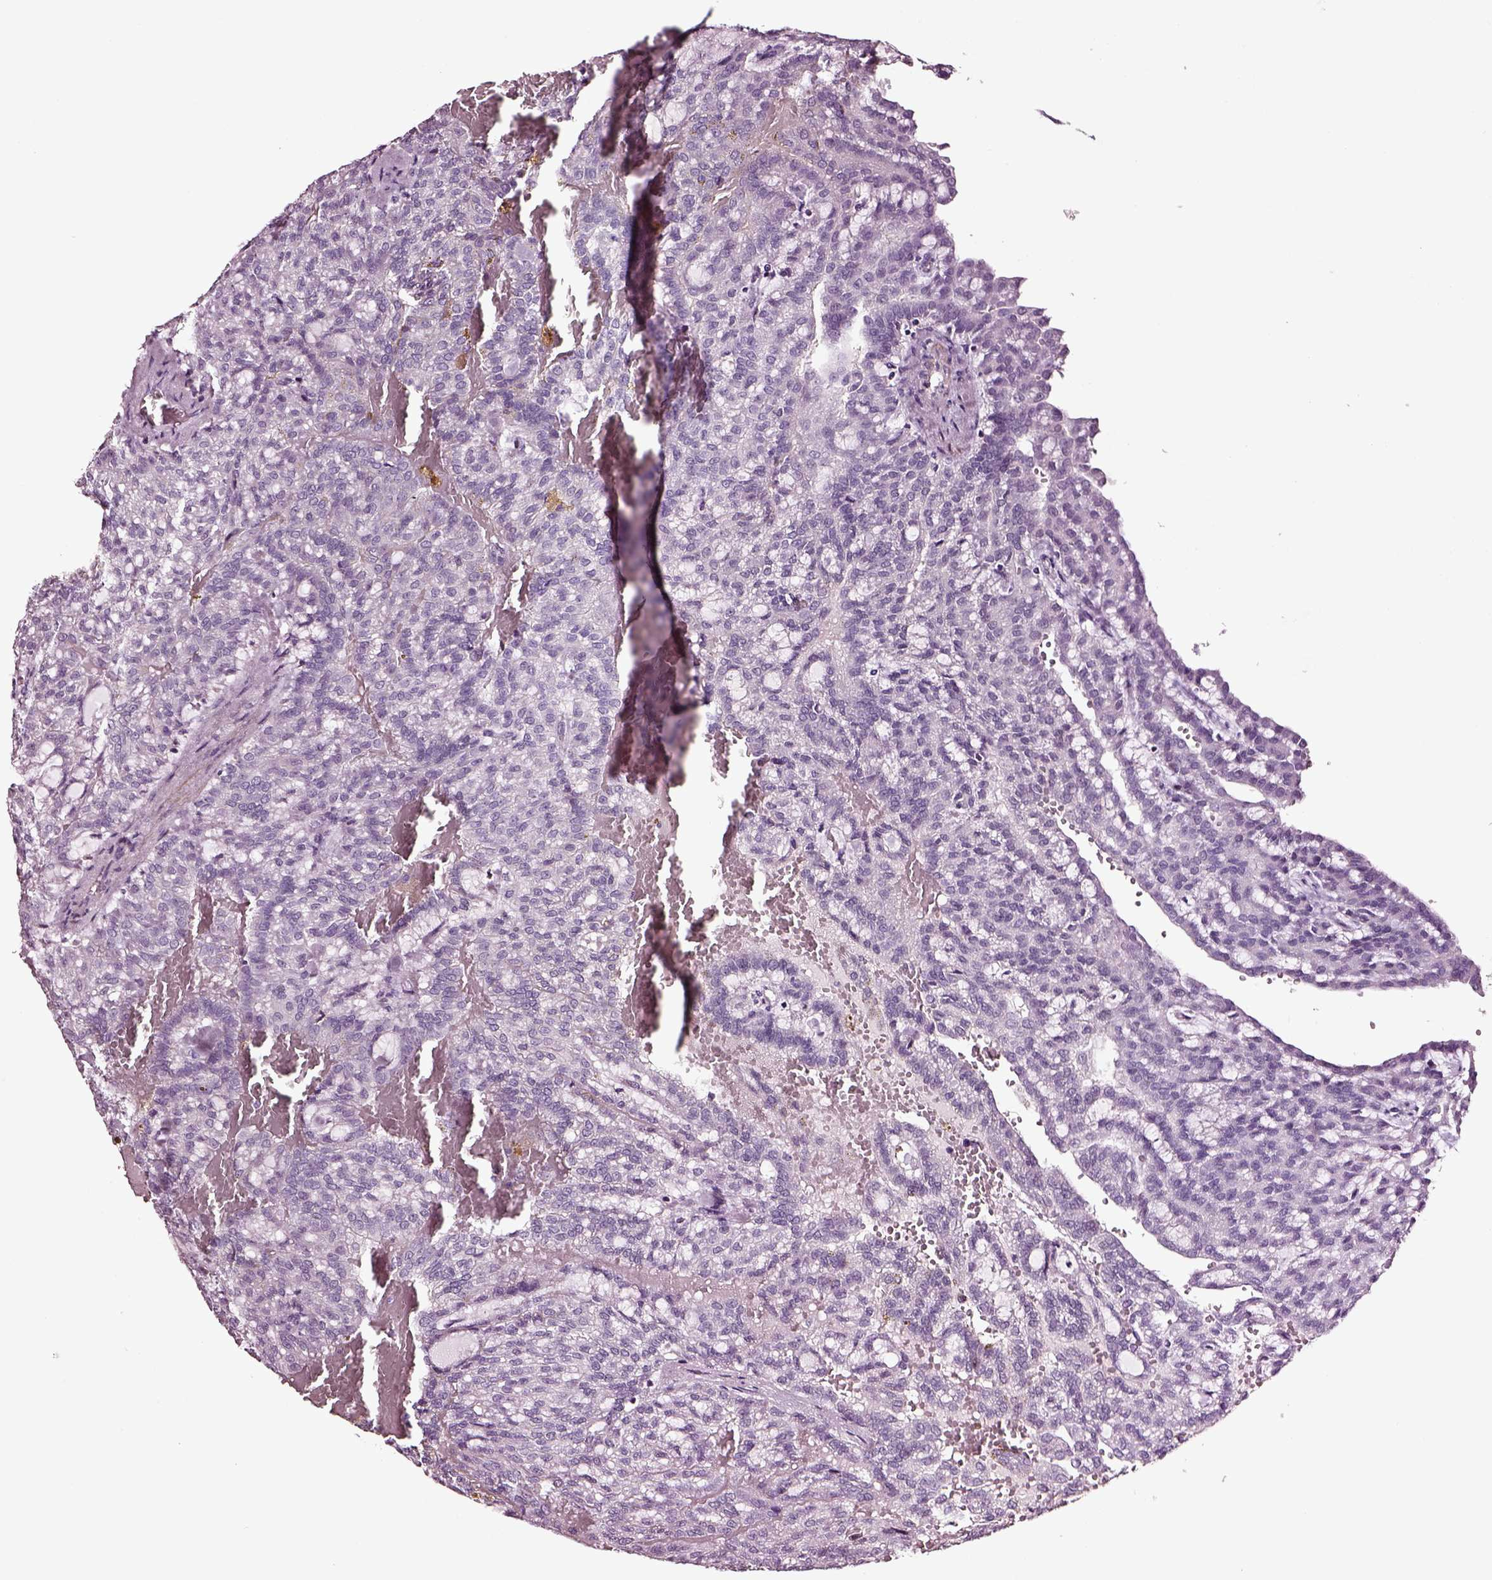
{"staining": {"intensity": "negative", "quantity": "none", "location": "none"}, "tissue": "renal cancer", "cell_type": "Tumor cells", "image_type": "cancer", "snomed": [{"axis": "morphology", "description": "Adenocarcinoma, NOS"}, {"axis": "topography", "description": "Kidney"}], "caption": "DAB (3,3'-diaminobenzidine) immunohistochemical staining of human renal cancer (adenocarcinoma) shows no significant staining in tumor cells.", "gene": "SOX10", "patient": {"sex": "male", "age": 63}}